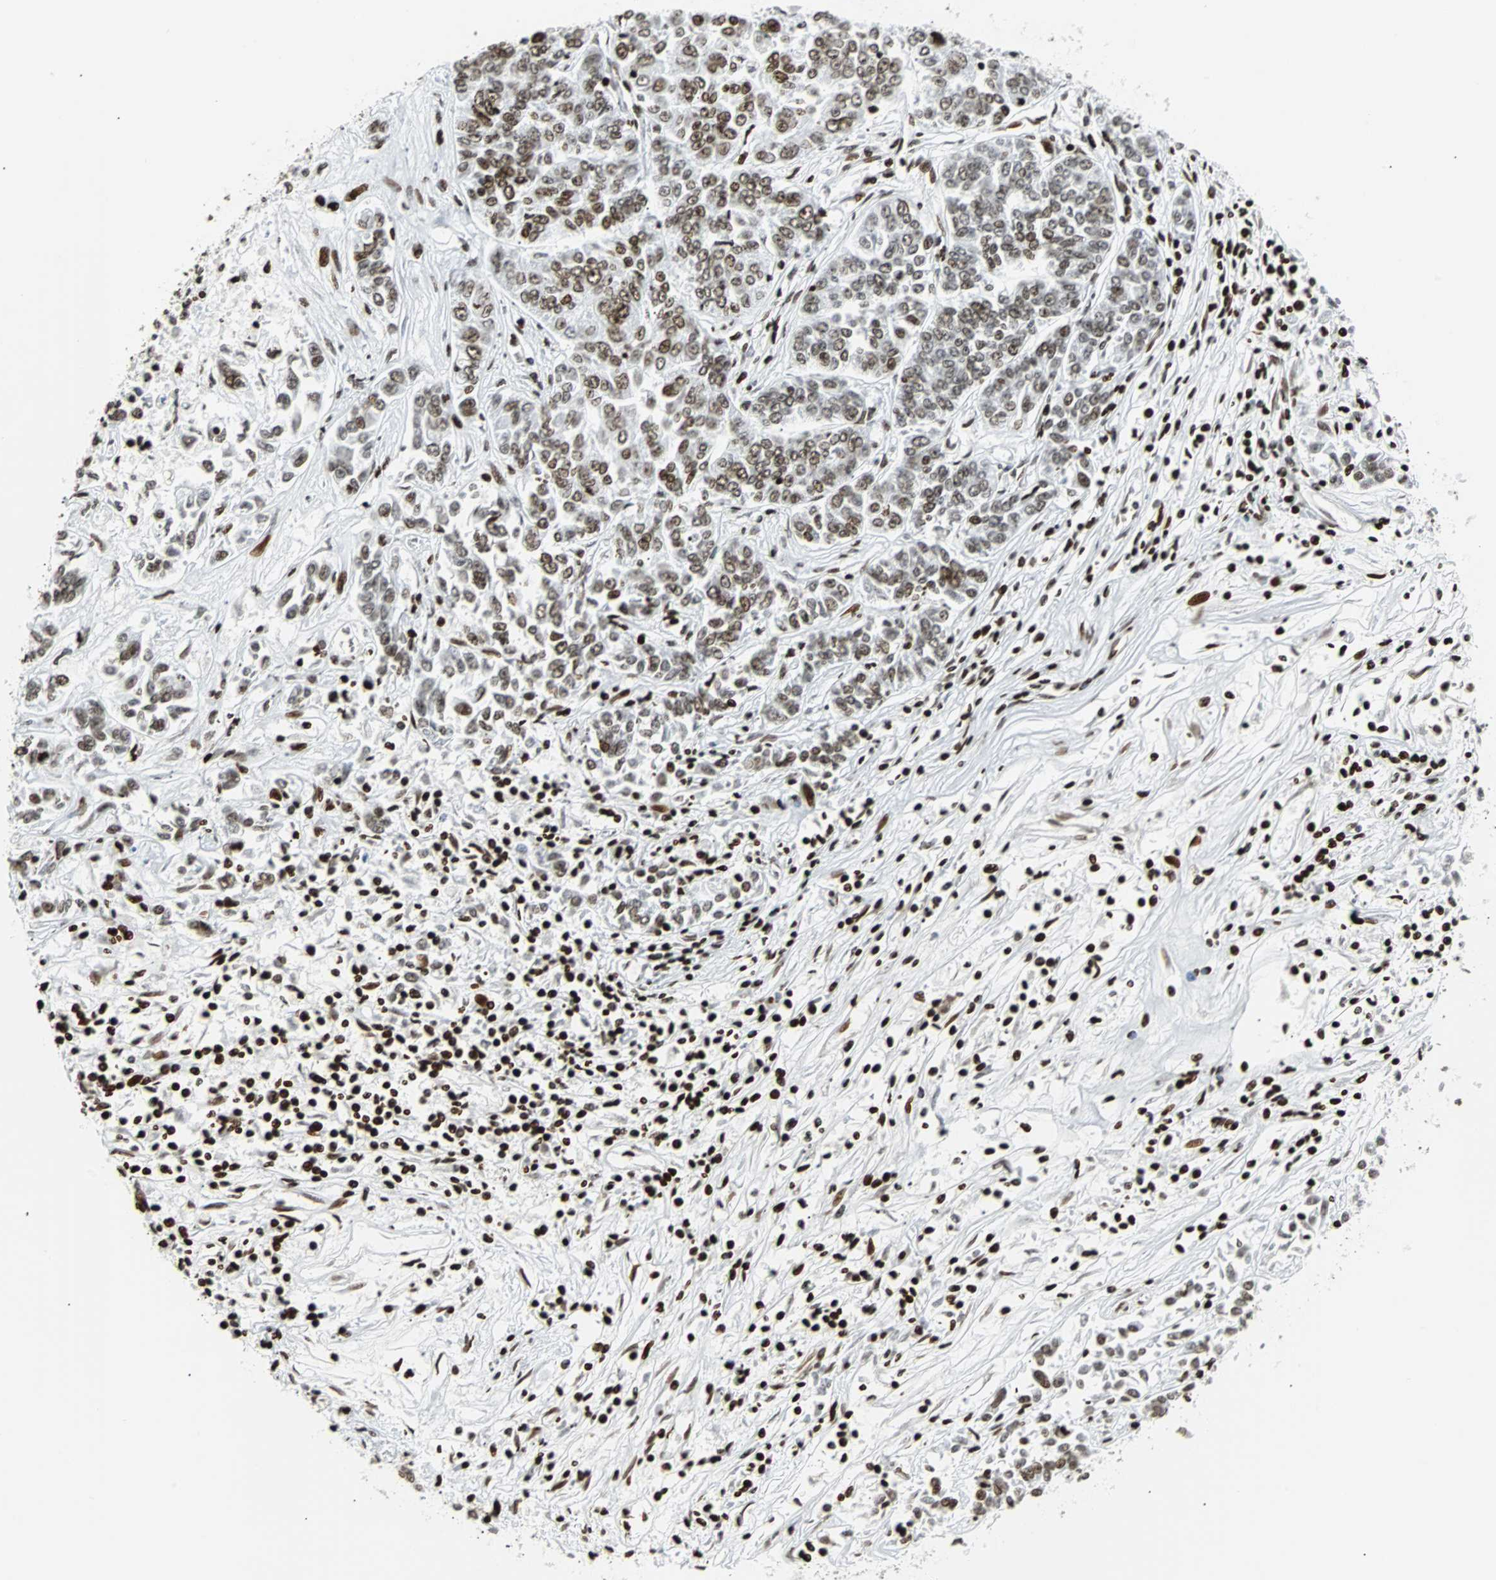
{"staining": {"intensity": "moderate", "quantity": ">75%", "location": "nuclear"}, "tissue": "lung cancer", "cell_type": "Tumor cells", "image_type": "cancer", "snomed": [{"axis": "morphology", "description": "Adenocarcinoma, NOS"}, {"axis": "topography", "description": "Lung"}], "caption": "Immunohistochemistry photomicrograph of human lung cancer (adenocarcinoma) stained for a protein (brown), which reveals medium levels of moderate nuclear expression in approximately >75% of tumor cells.", "gene": "ZNF131", "patient": {"sex": "male", "age": 84}}